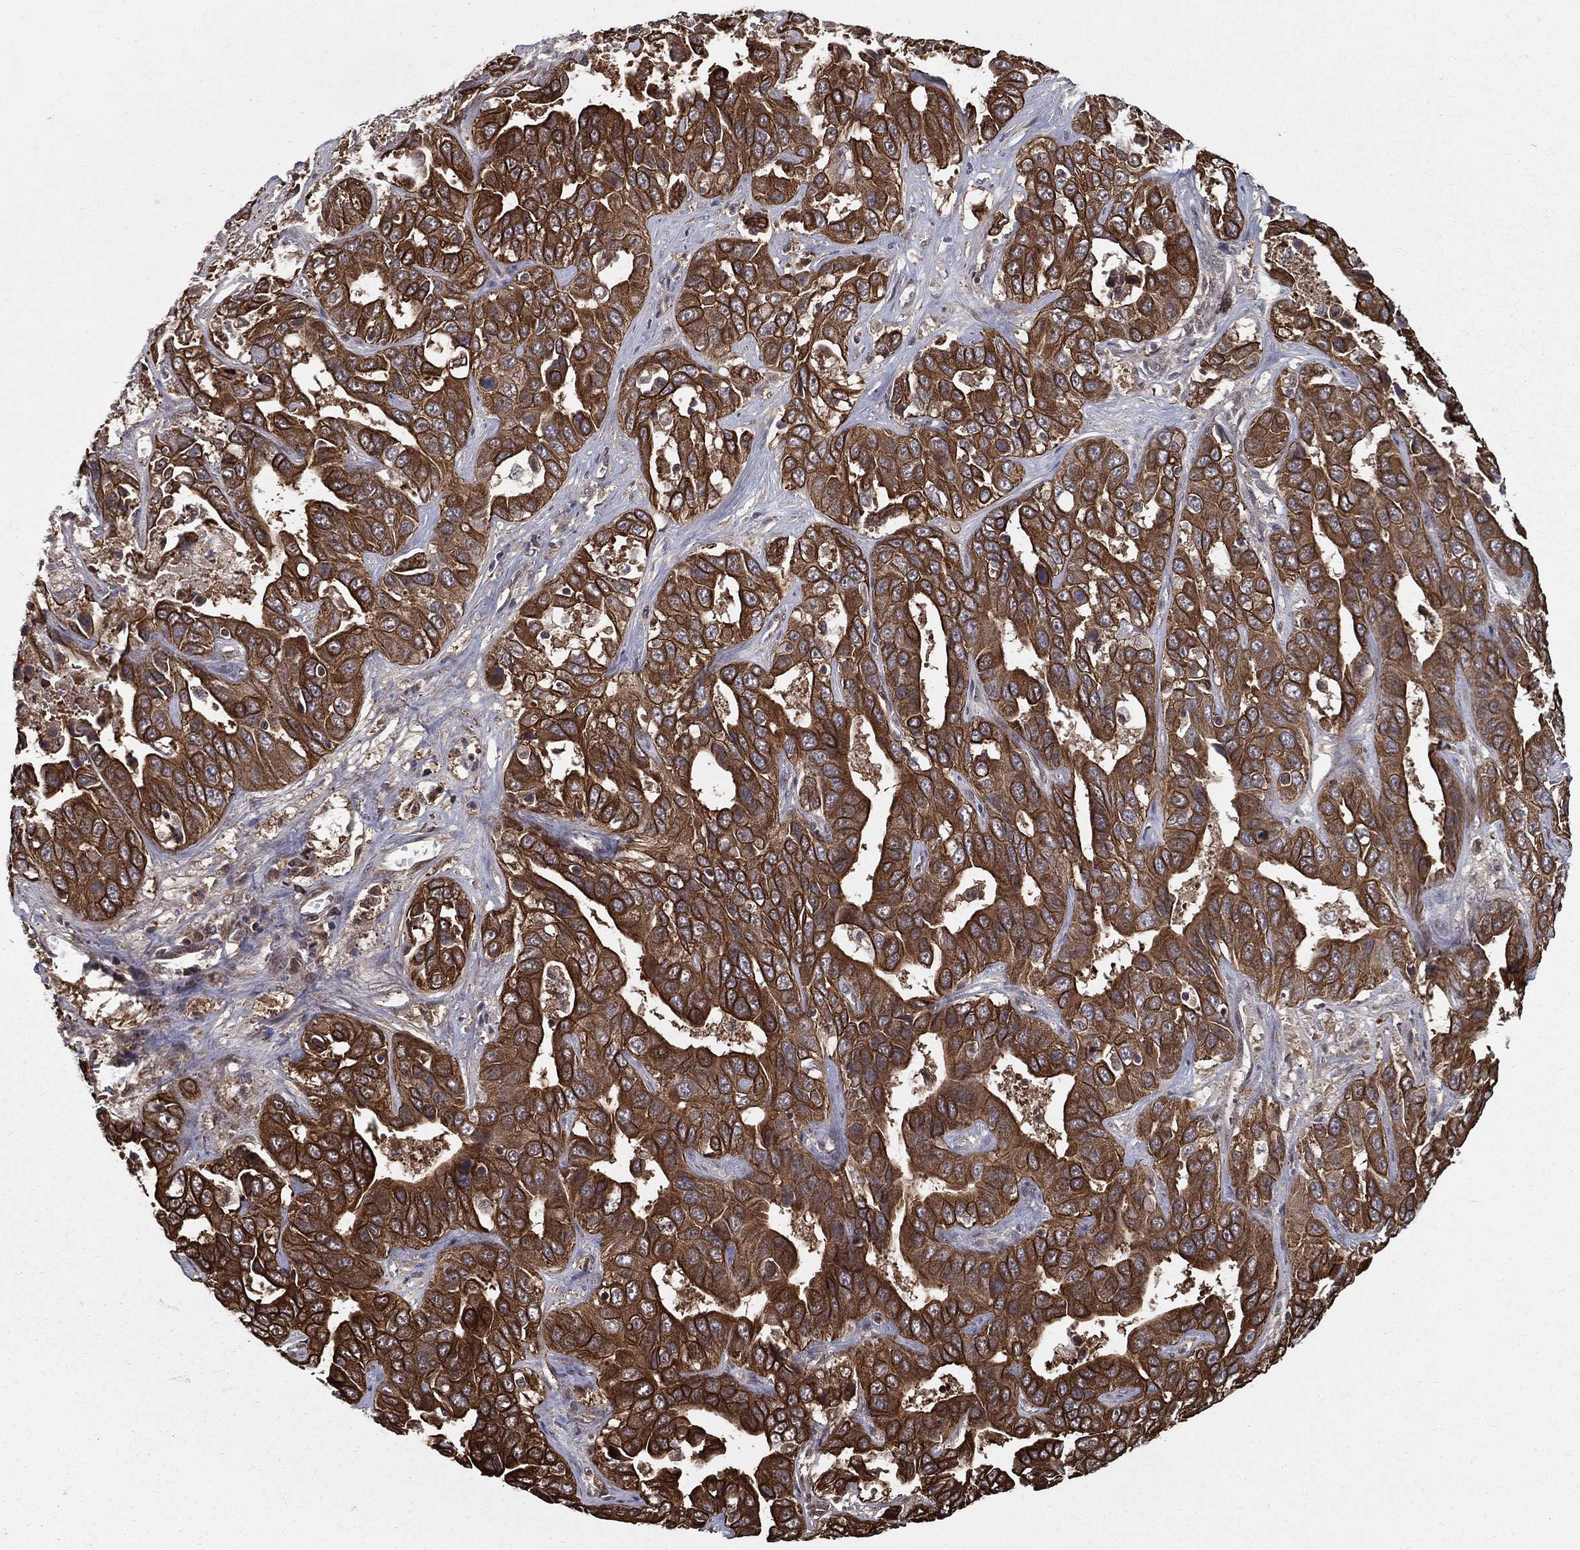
{"staining": {"intensity": "strong", "quantity": ">75%", "location": "cytoplasmic/membranous"}, "tissue": "liver cancer", "cell_type": "Tumor cells", "image_type": "cancer", "snomed": [{"axis": "morphology", "description": "Cholangiocarcinoma"}, {"axis": "topography", "description": "Liver"}], "caption": "Approximately >75% of tumor cells in human liver cholangiocarcinoma display strong cytoplasmic/membranous protein positivity as visualized by brown immunohistochemical staining.", "gene": "SLC6A6", "patient": {"sex": "female", "age": 52}}